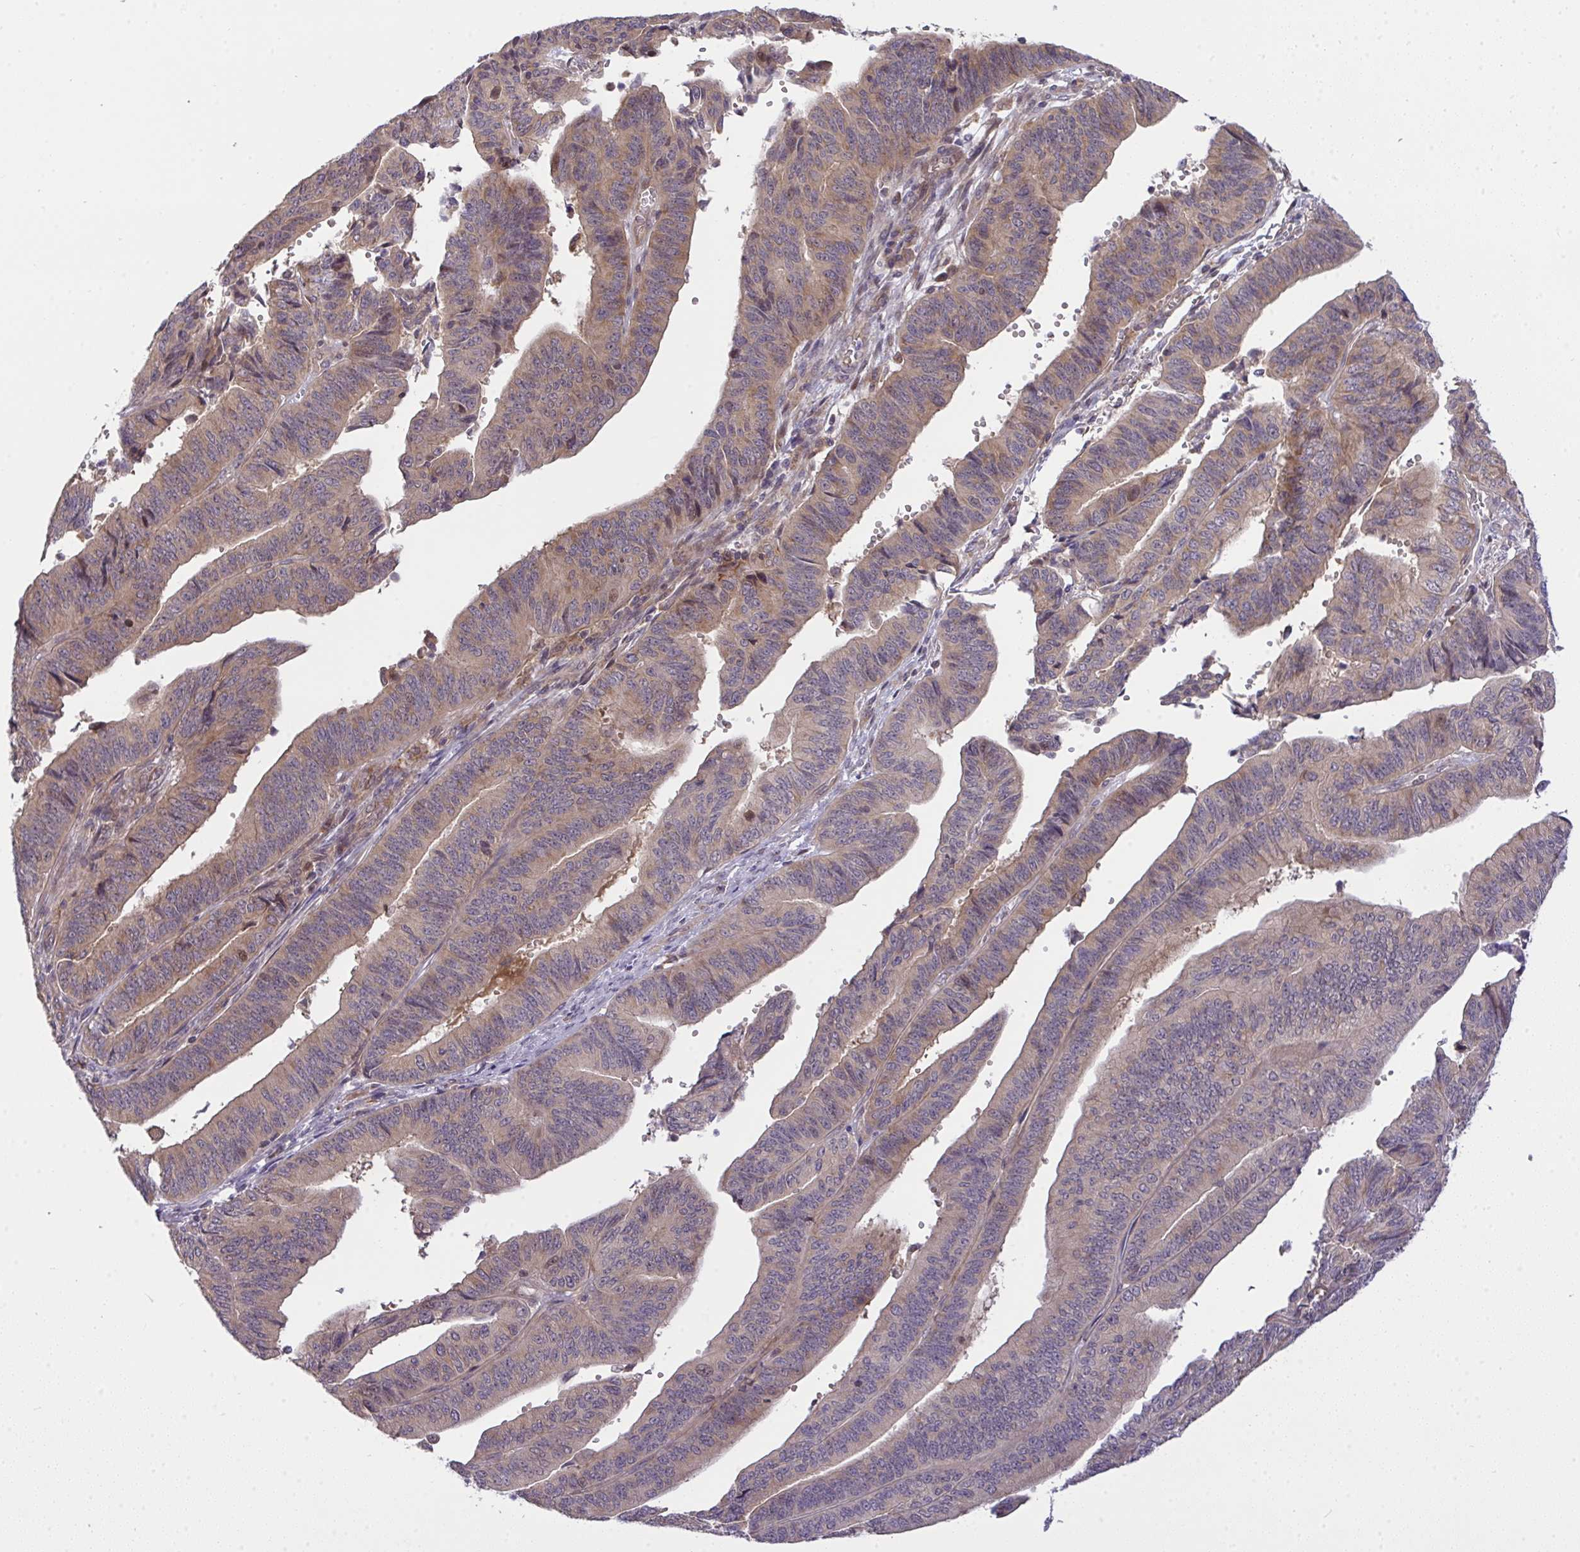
{"staining": {"intensity": "weak", "quantity": "25%-75%", "location": "cytoplasmic/membranous"}, "tissue": "endometrial cancer", "cell_type": "Tumor cells", "image_type": "cancer", "snomed": [{"axis": "morphology", "description": "Adenocarcinoma, NOS"}, {"axis": "topography", "description": "Endometrium"}], "caption": "Protein staining displays weak cytoplasmic/membranous staining in about 25%-75% of tumor cells in endometrial adenocarcinoma. Using DAB (brown) and hematoxylin (blue) stains, captured at high magnification using brightfield microscopy.", "gene": "SLC9A6", "patient": {"sex": "female", "age": 65}}